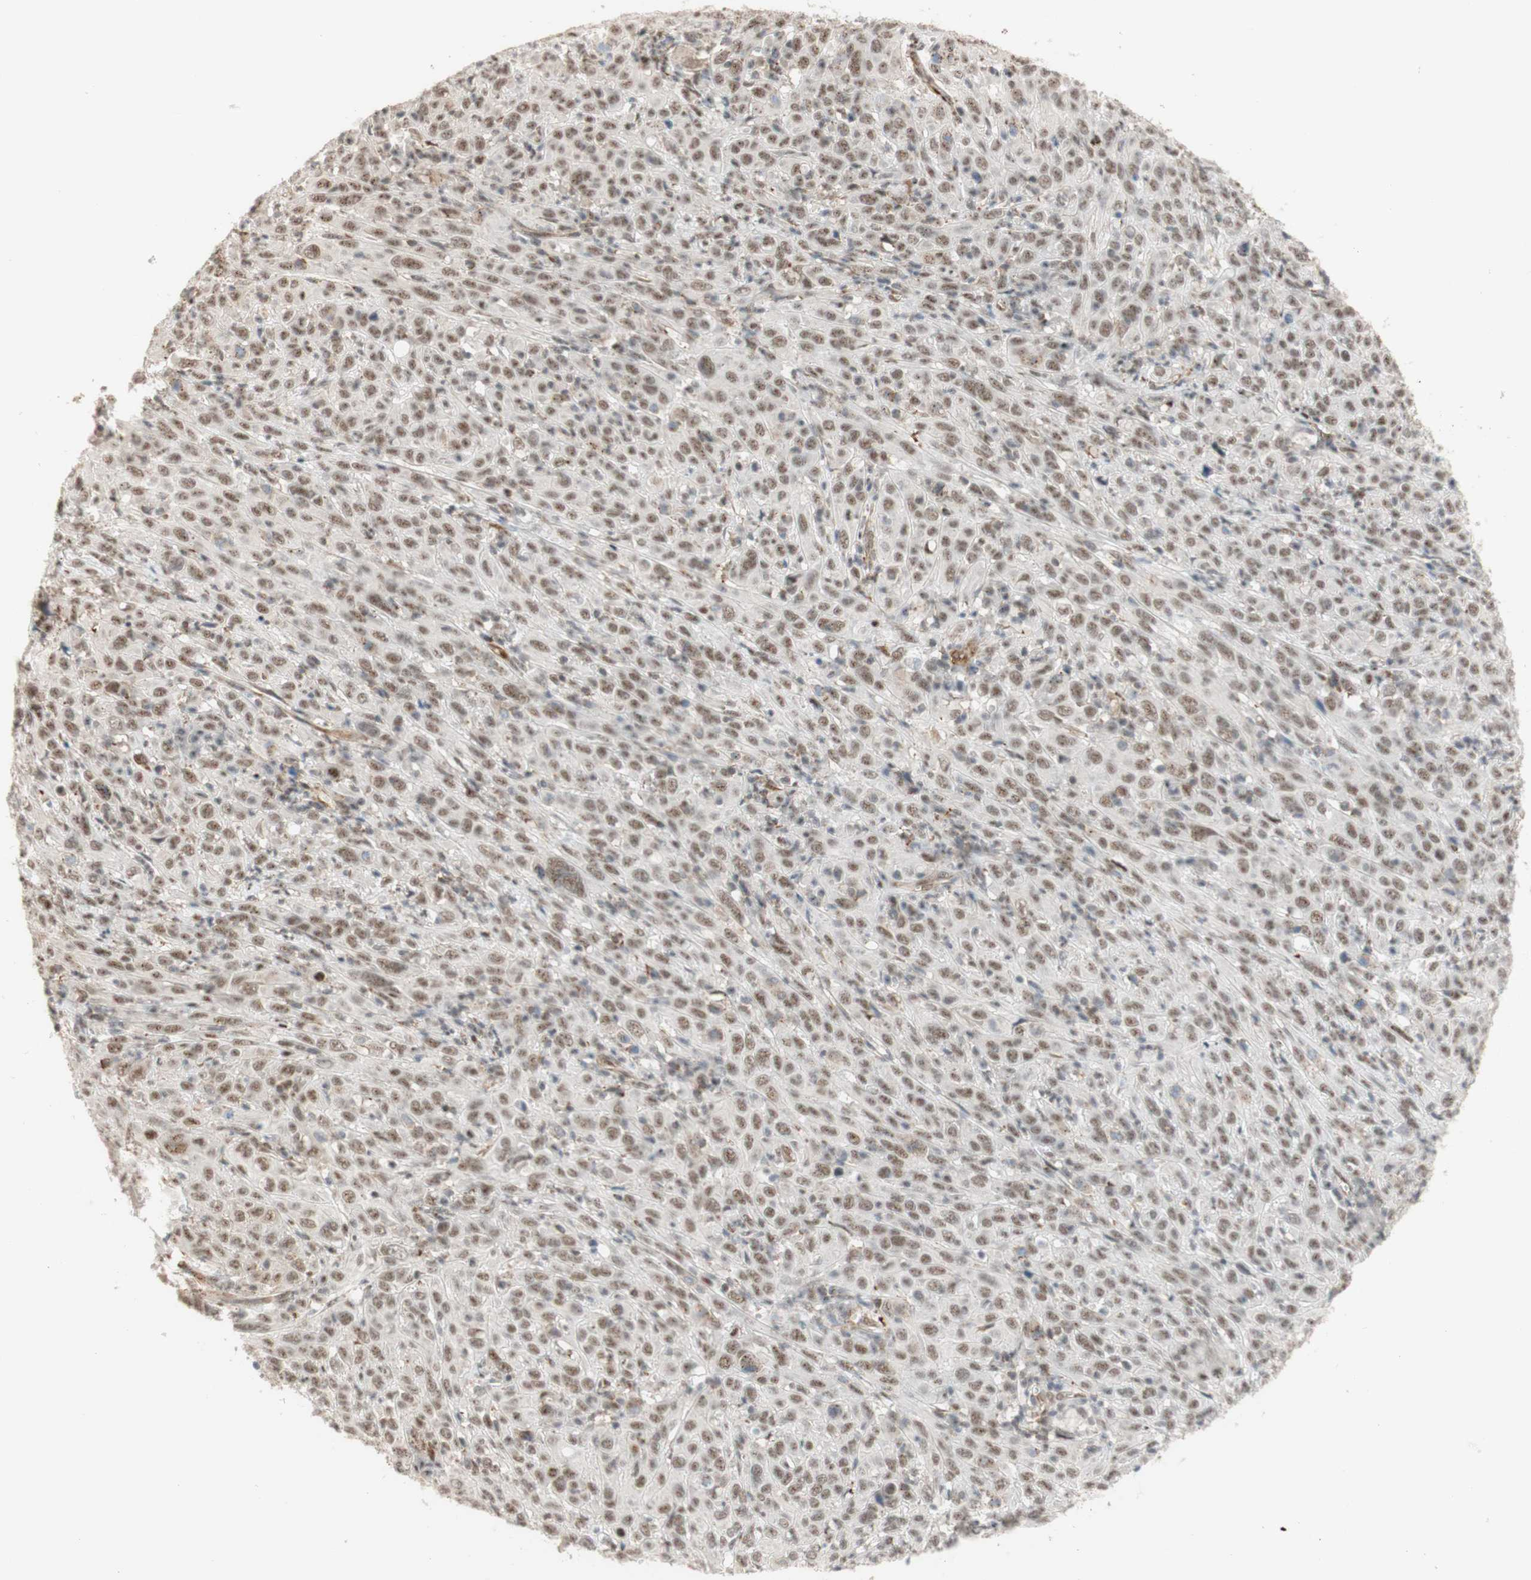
{"staining": {"intensity": "weak", "quantity": ">75%", "location": "cytoplasmic/membranous,nuclear"}, "tissue": "cervical cancer", "cell_type": "Tumor cells", "image_type": "cancer", "snomed": [{"axis": "morphology", "description": "Squamous cell carcinoma, NOS"}, {"axis": "topography", "description": "Cervix"}], "caption": "An immunohistochemistry (IHC) micrograph of tumor tissue is shown. Protein staining in brown highlights weak cytoplasmic/membranous and nuclear positivity in squamous cell carcinoma (cervical) within tumor cells.", "gene": "SAP18", "patient": {"sex": "female", "age": 46}}